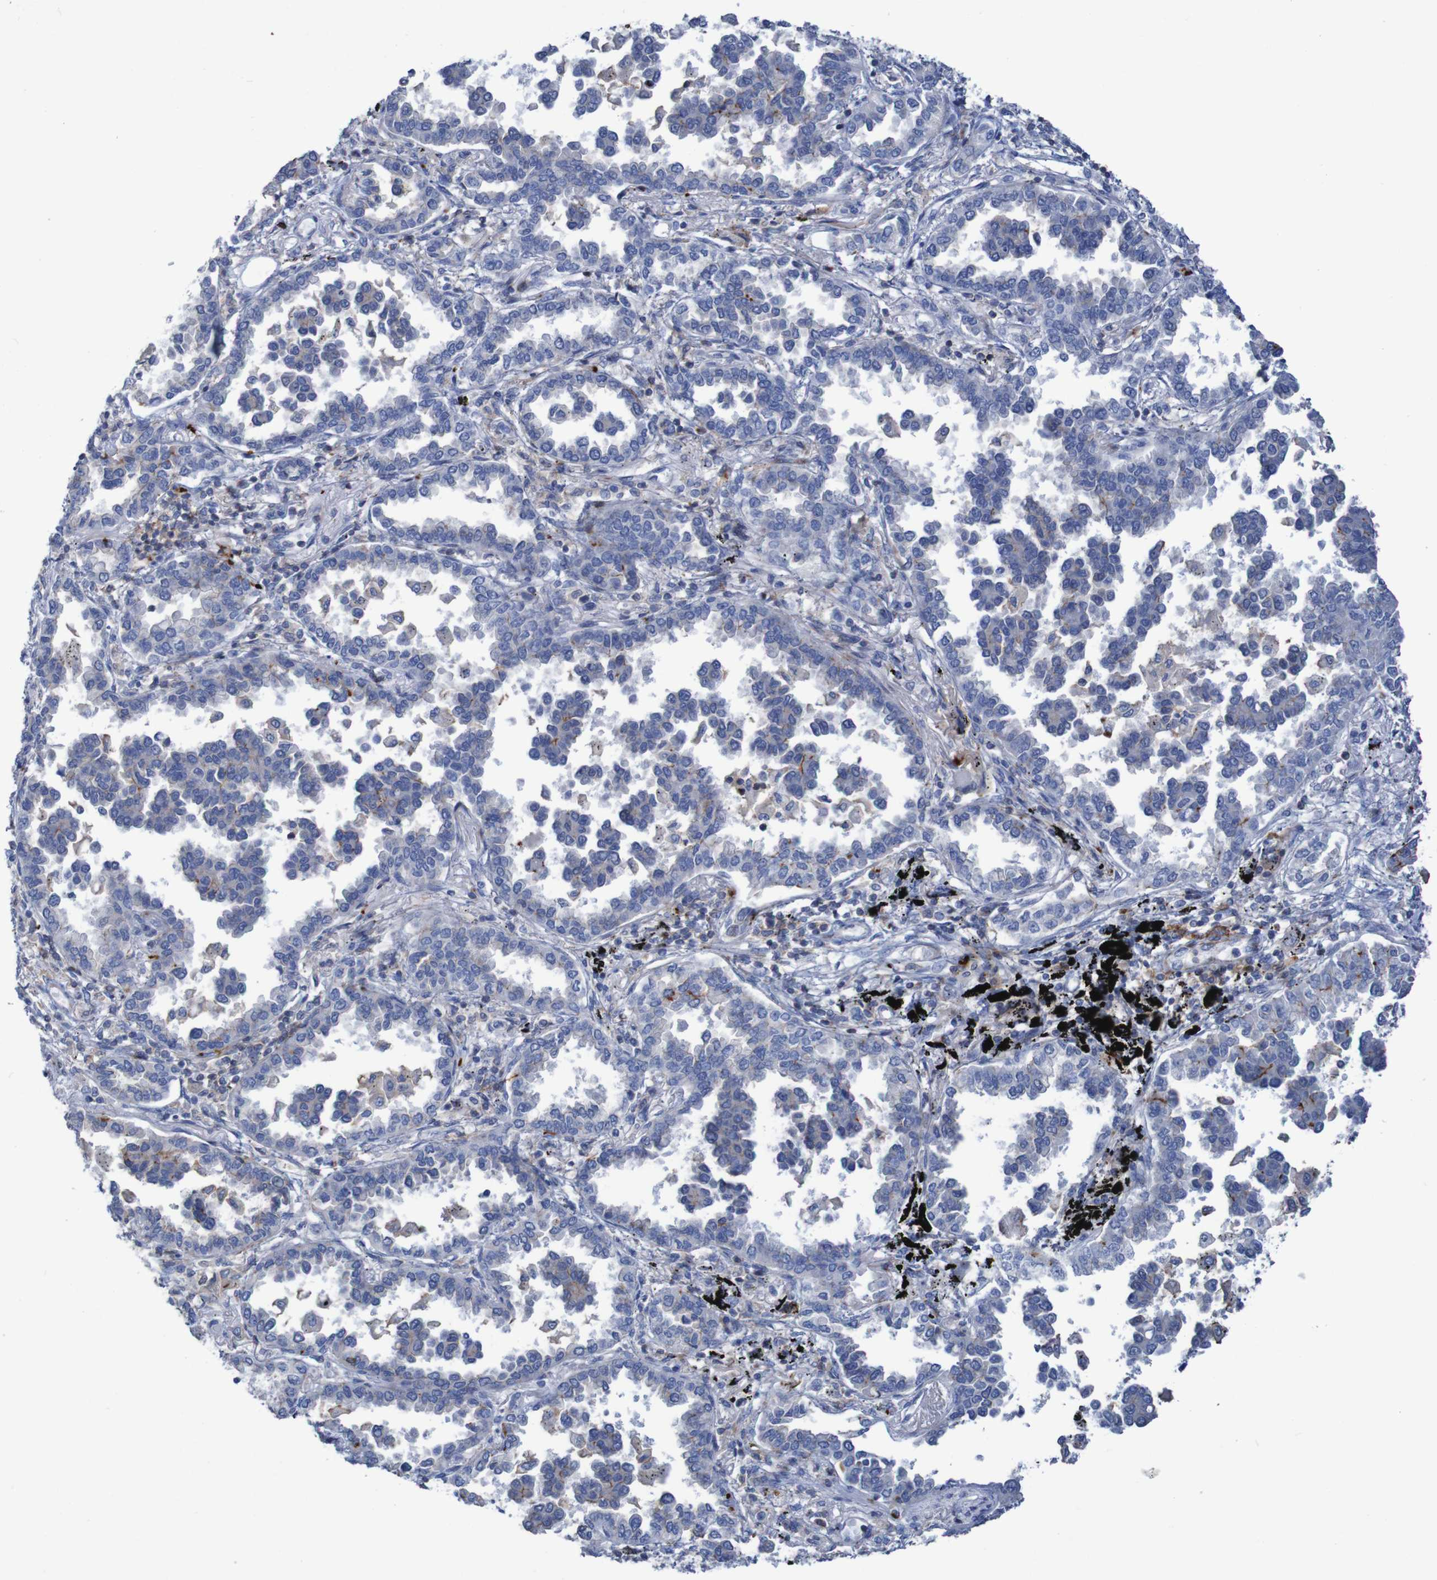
{"staining": {"intensity": "weak", "quantity": "<25%", "location": "cytoplasmic/membranous"}, "tissue": "lung cancer", "cell_type": "Tumor cells", "image_type": "cancer", "snomed": [{"axis": "morphology", "description": "Normal tissue, NOS"}, {"axis": "morphology", "description": "Adenocarcinoma, NOS"}, {"axis": "topography", "description": "Lung"}], "caption": "Tumor cells show no significant expression in adenocarcinoma (lung).", "gene": "RNF182", "patient": {"sex": "male", "age": 59}}